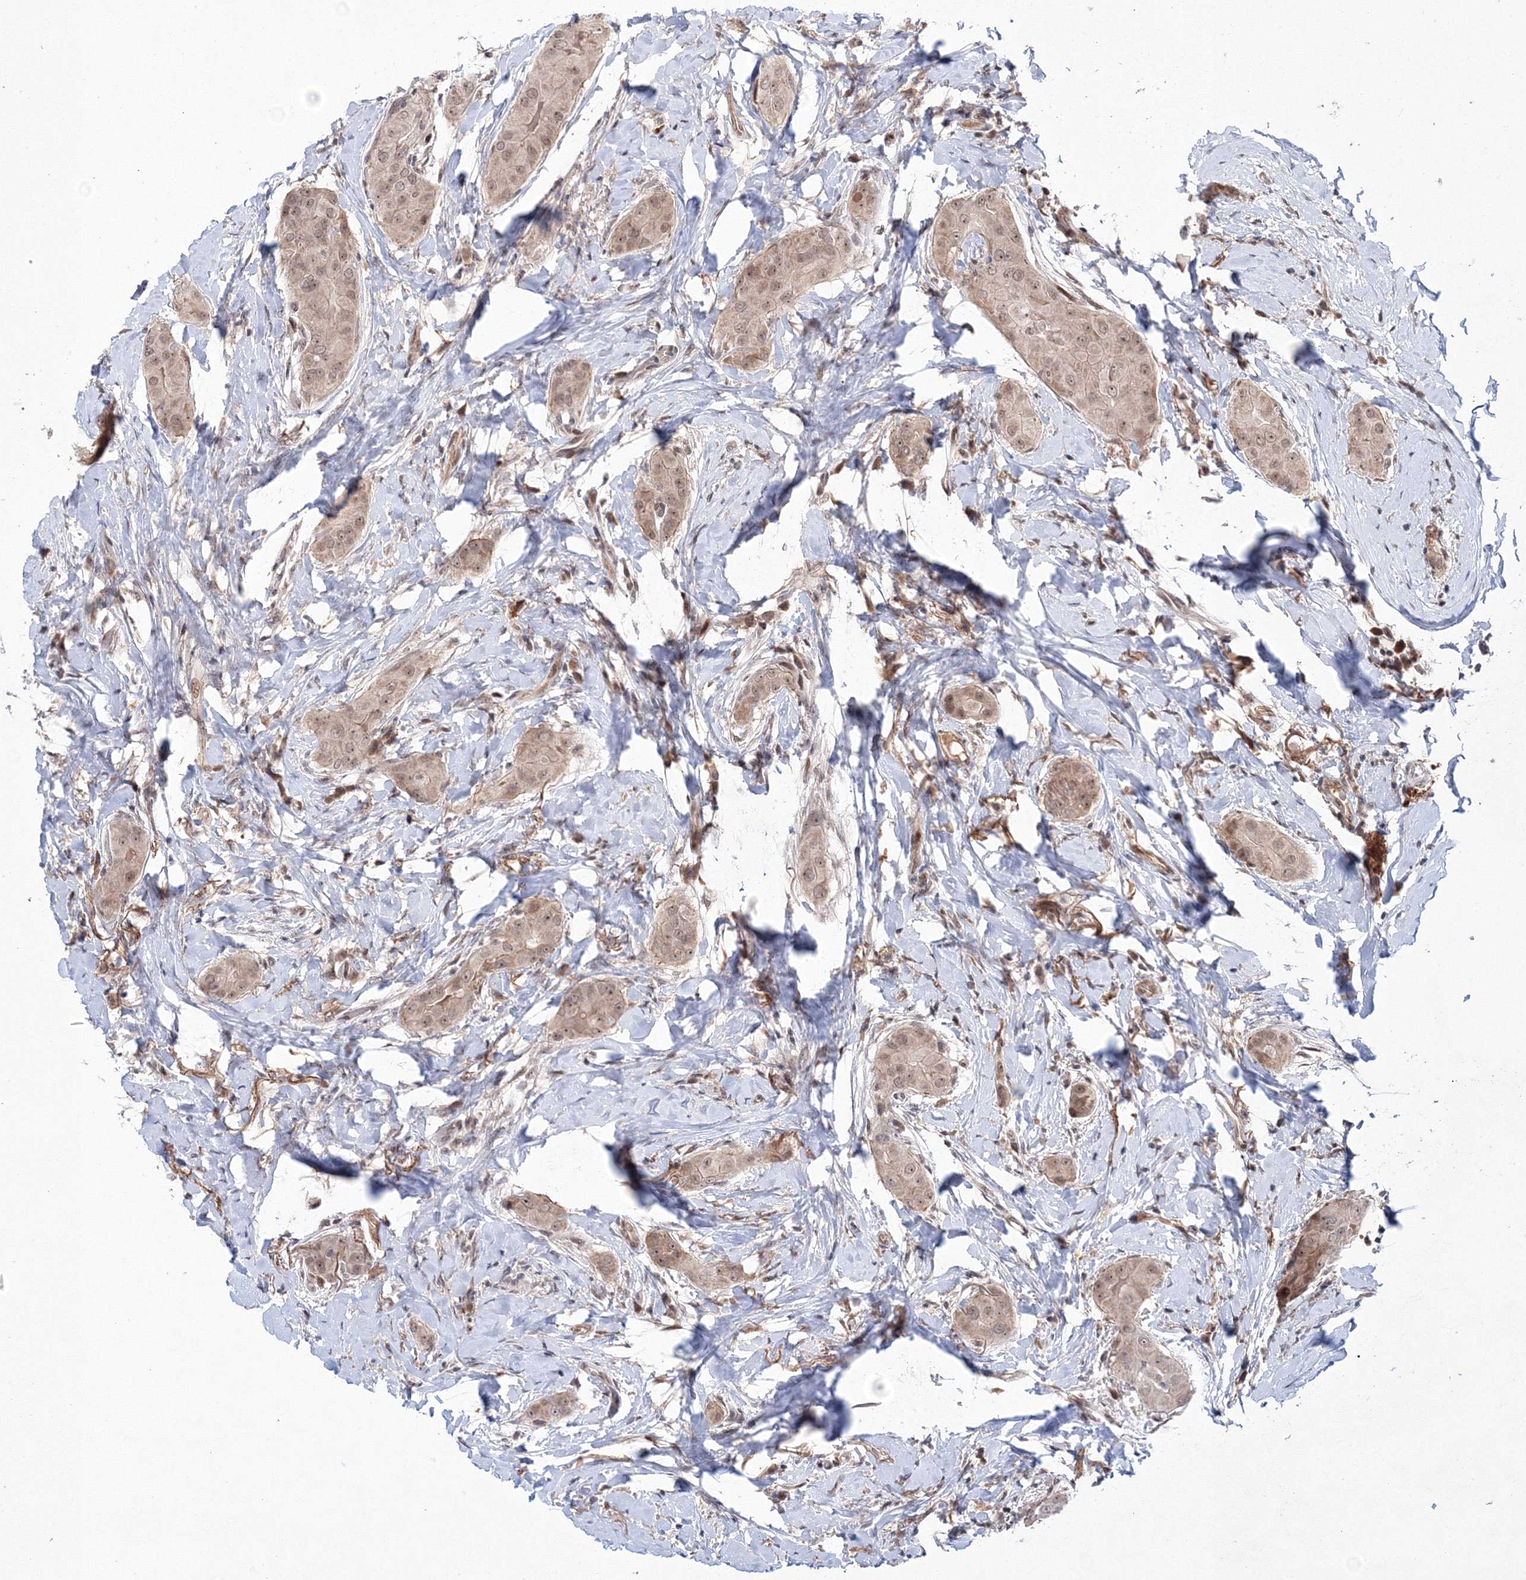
{"staining": {"intensity": "weak", "quantity": ">75%", "location": "nuclear"}, "tissue": "thyroid cancer", "cell_type": "Tumor cells", "image_type": "cancer", "snomed": [{"axis": "morphology", "description": "Papillary adenocarcinoma, NOS"}, {"axis": "topography", "description": "Thyroid gland"}], "caption": "Human thyroid papillary adenocarcinoma stained with a brown dye reveals weak nuclear positive positivity in about >75% of tumor cells.", "gene": "NOA1", "patient": {"sex": "male", "age": 33}}